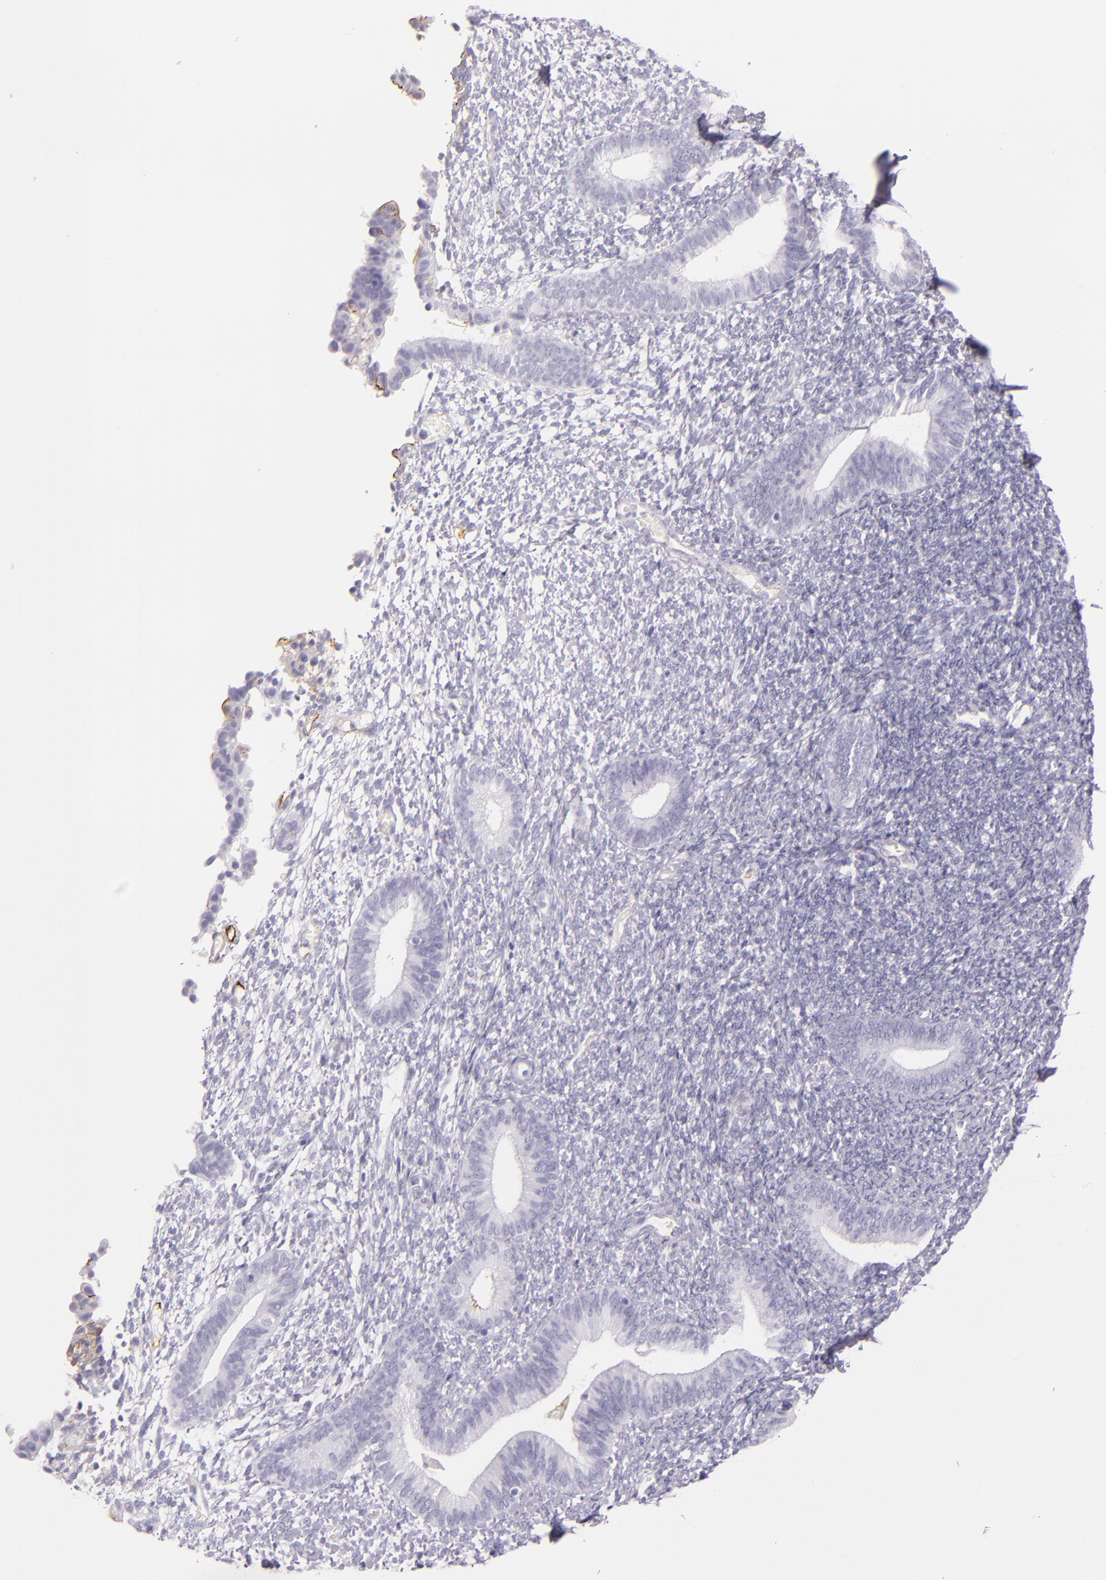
{"staining": {"intensity": "negative", "quantity": "none", "location": "none"}, "tissue": "endometrium", "cell_type": "Cells in endometrial stroma", "image_type": "normal", "snomed": [{"axis": "morphology", "description": "Normal tissue, NOS"}, {"axis": "topography", "description": "Smooth muscle"}, {"axis": "topography", "description": "Endometrium"}], "caption": "This is an immunohistochemistry photomicrograph of unremarkable endometrium. There is no staining in cells in endometrial stroma.", "gene": "ICAM1", "patient": {"sex": "female", "age": 57}}